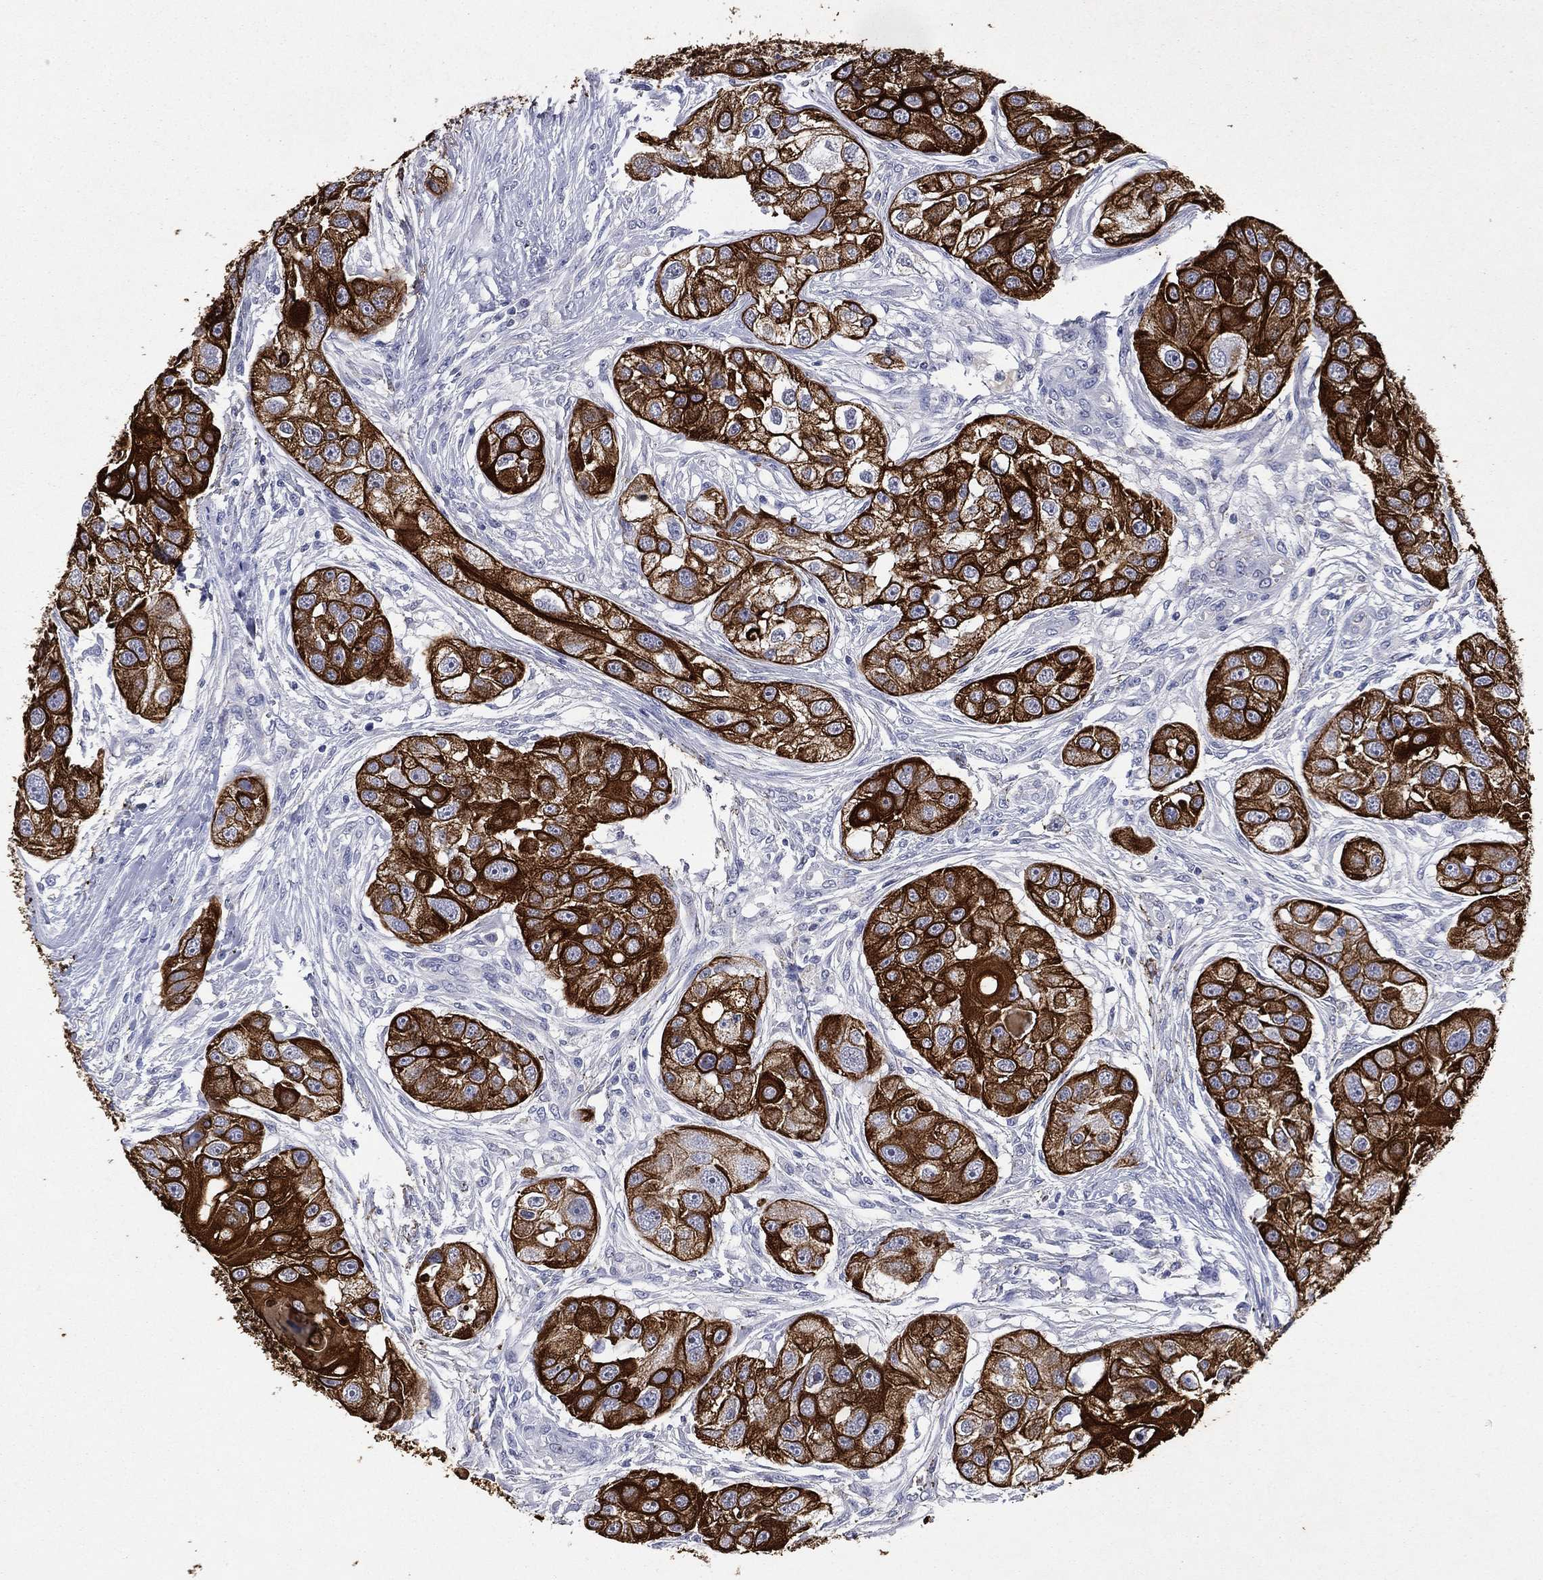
{"staining": {"intensity": "strong", "quantity": ">75%", "location": "cytoplasmic/membranous"}, "tissue": "head and neck cancer", "cell_type": "Tumor cells", "image_type": "cancer", "snomed": [{"axis": "morphology", "description": "Normal tissue, NOS"}, {"axis": "morphology", "description": "Squamous cell carcinoma, NOS"}, {"axis": "topography", "description": "Skeletal muscle"}, {"axis": "topography", "description": "Head-Neck"}], "caption": "Tumor cells show high levels of strong cytoplasmic/membranous expression in approximately >75% of cells in head and neck cancer.", "gene": "KRT7", "patient": {"sex": "male", "age": 51}}